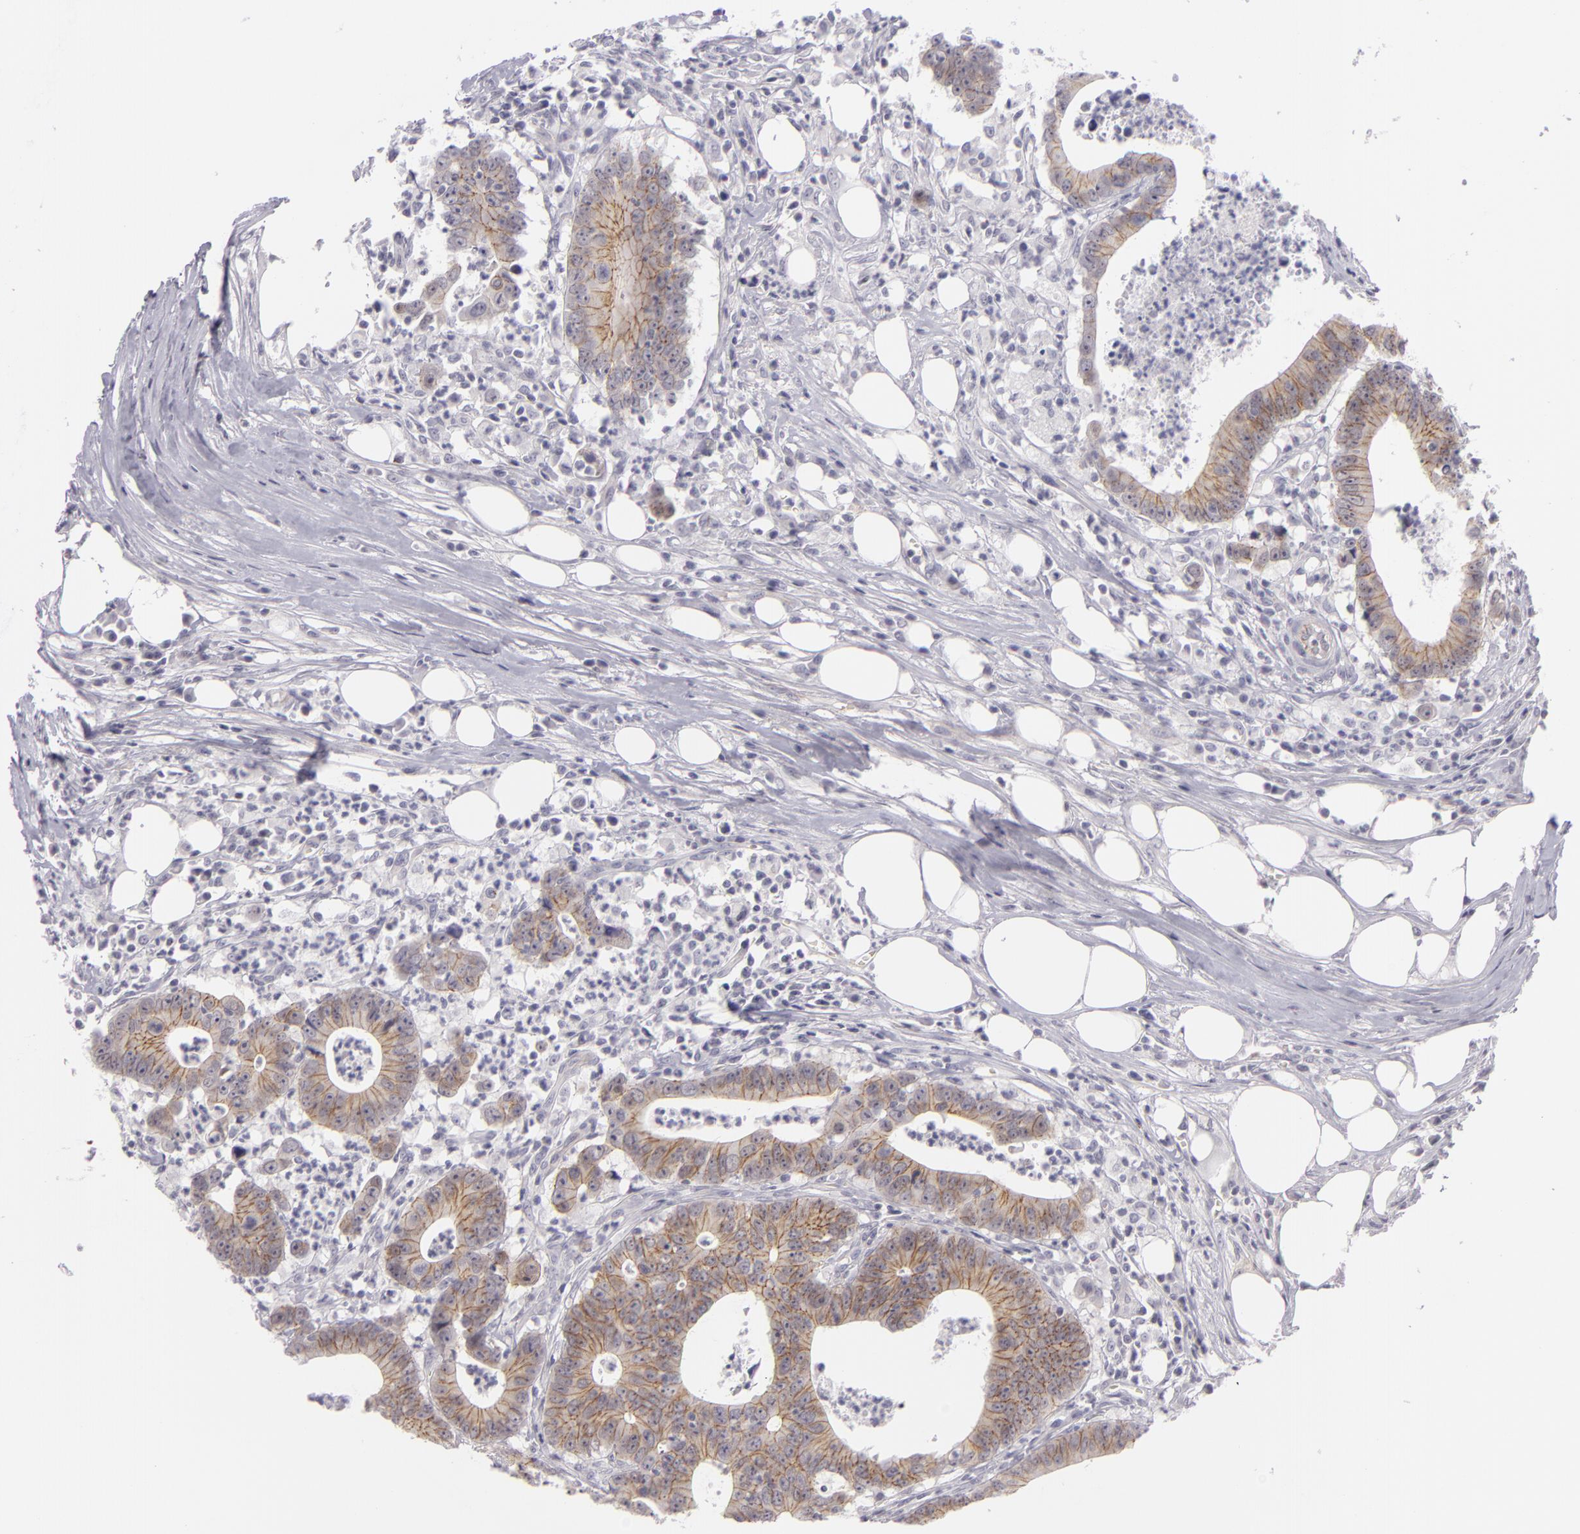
{"staining": {"intensity": "moderate", "quantity": "25%-75%", "location": "cytoplasmic/membranous"}, "tissue": "colorectal cancer", "cell_type": "Tumor cells", "image_type": "cancer", "snomed": [{"axis": "morphology", "description": "Adenocarcinoma, NOS"}, {"axis": "topography", "description": "Colon"}], "caption": "Colorectal cancer stained with IHC demonstrates moderate cytoplasmic/membranous expression in about 25%-75% of tumor cells.", "gene": "CTNNB1", "patient": {"sex": "male", "age": 55}}